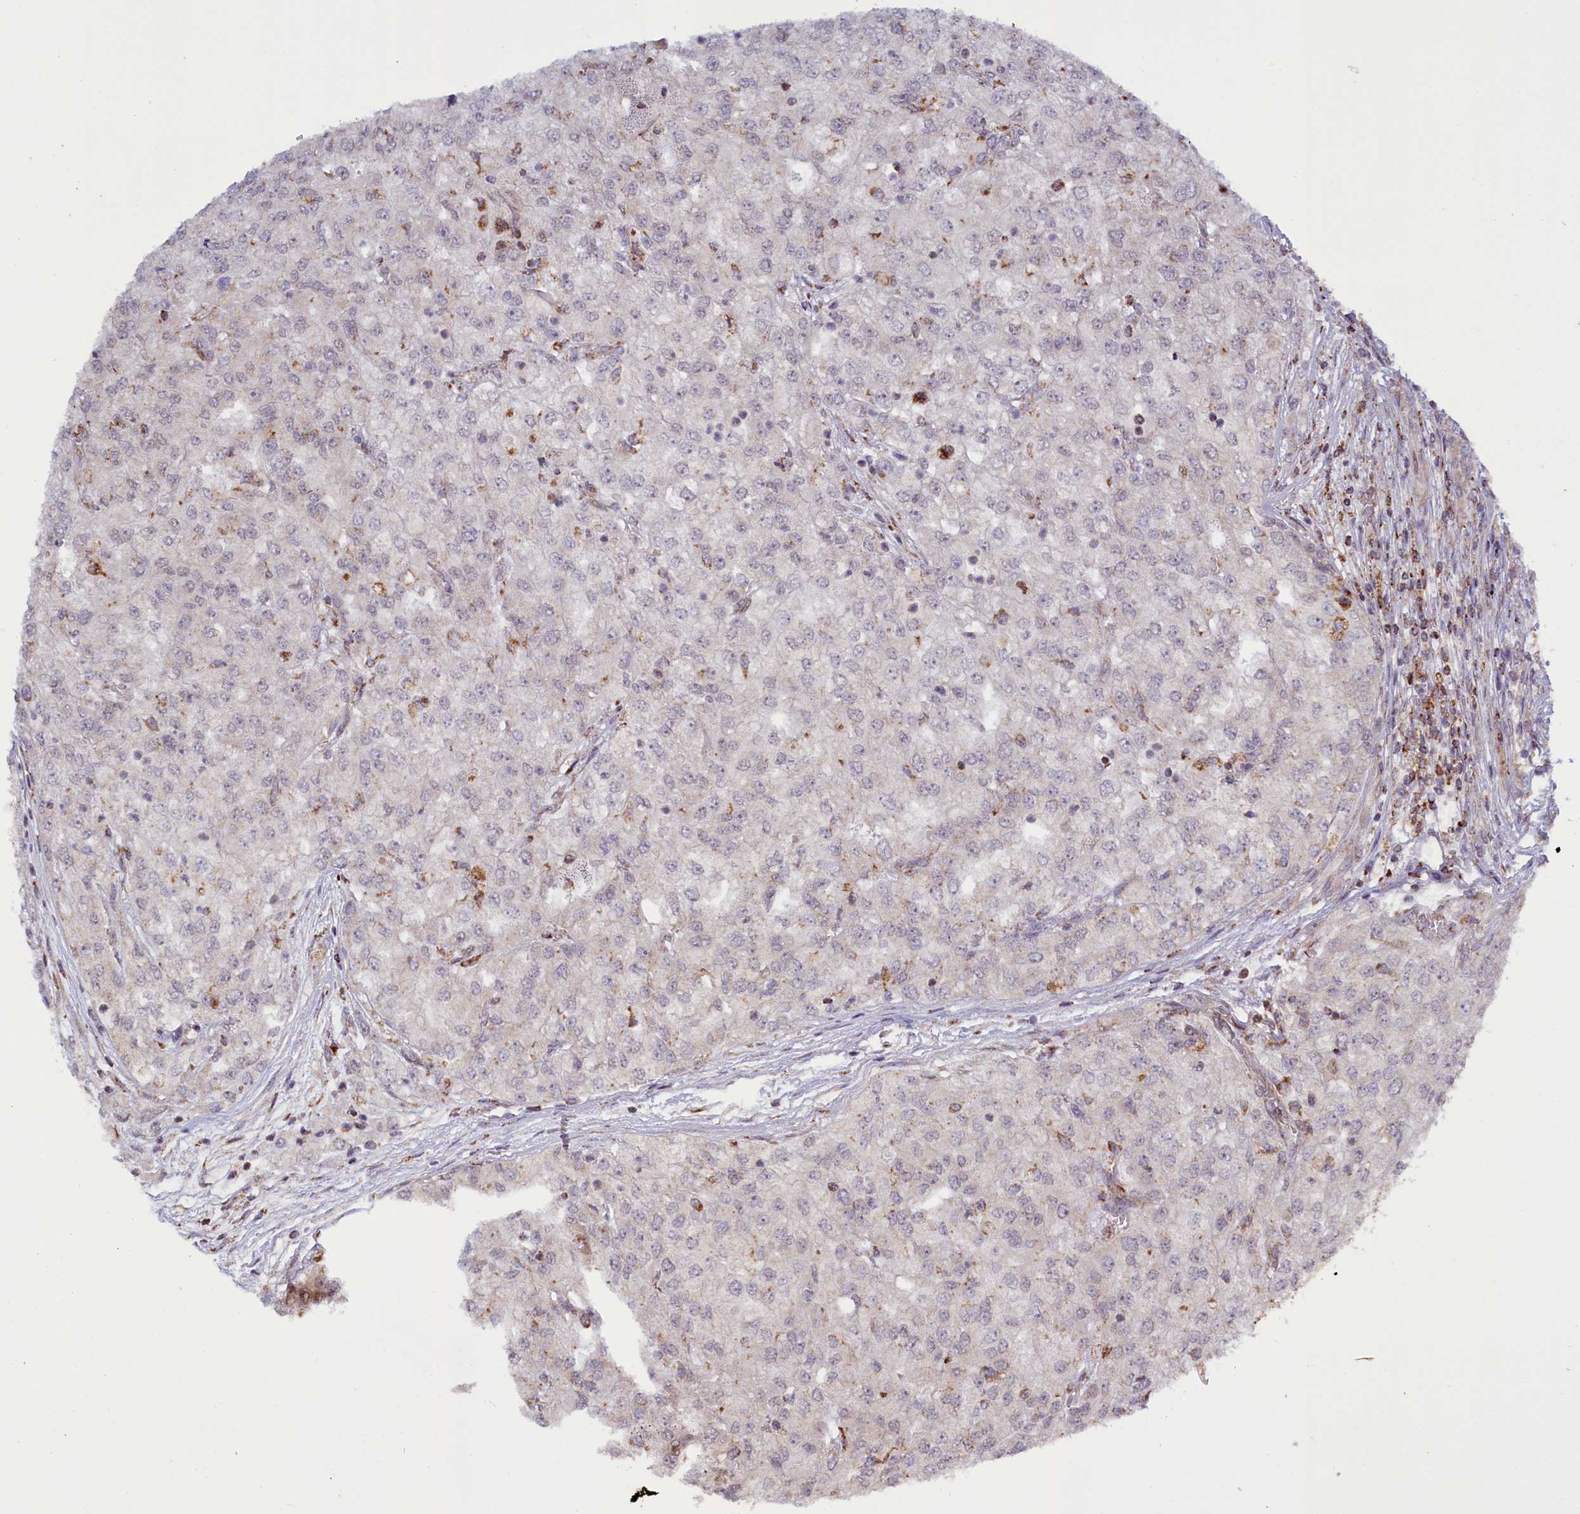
{"staining": {"intensity": "negative", "quantity": "none", "location": "none"}, "tissue": "renal cancer", "cell_type": "Tumor cells", "image_type": "cancer", "snomed": [{"axis": "morphology", "description": "Adenocarcinoma, NOS"}, {"axis": "topography", "description": "Kidney"}], "caption": "Renal adenocarcinoma was stained to show a protein in brown. There is no significant expression in tumor cells.", "gene": "DYNC2H1", "patient": {"sex": "female", "age": 54}}